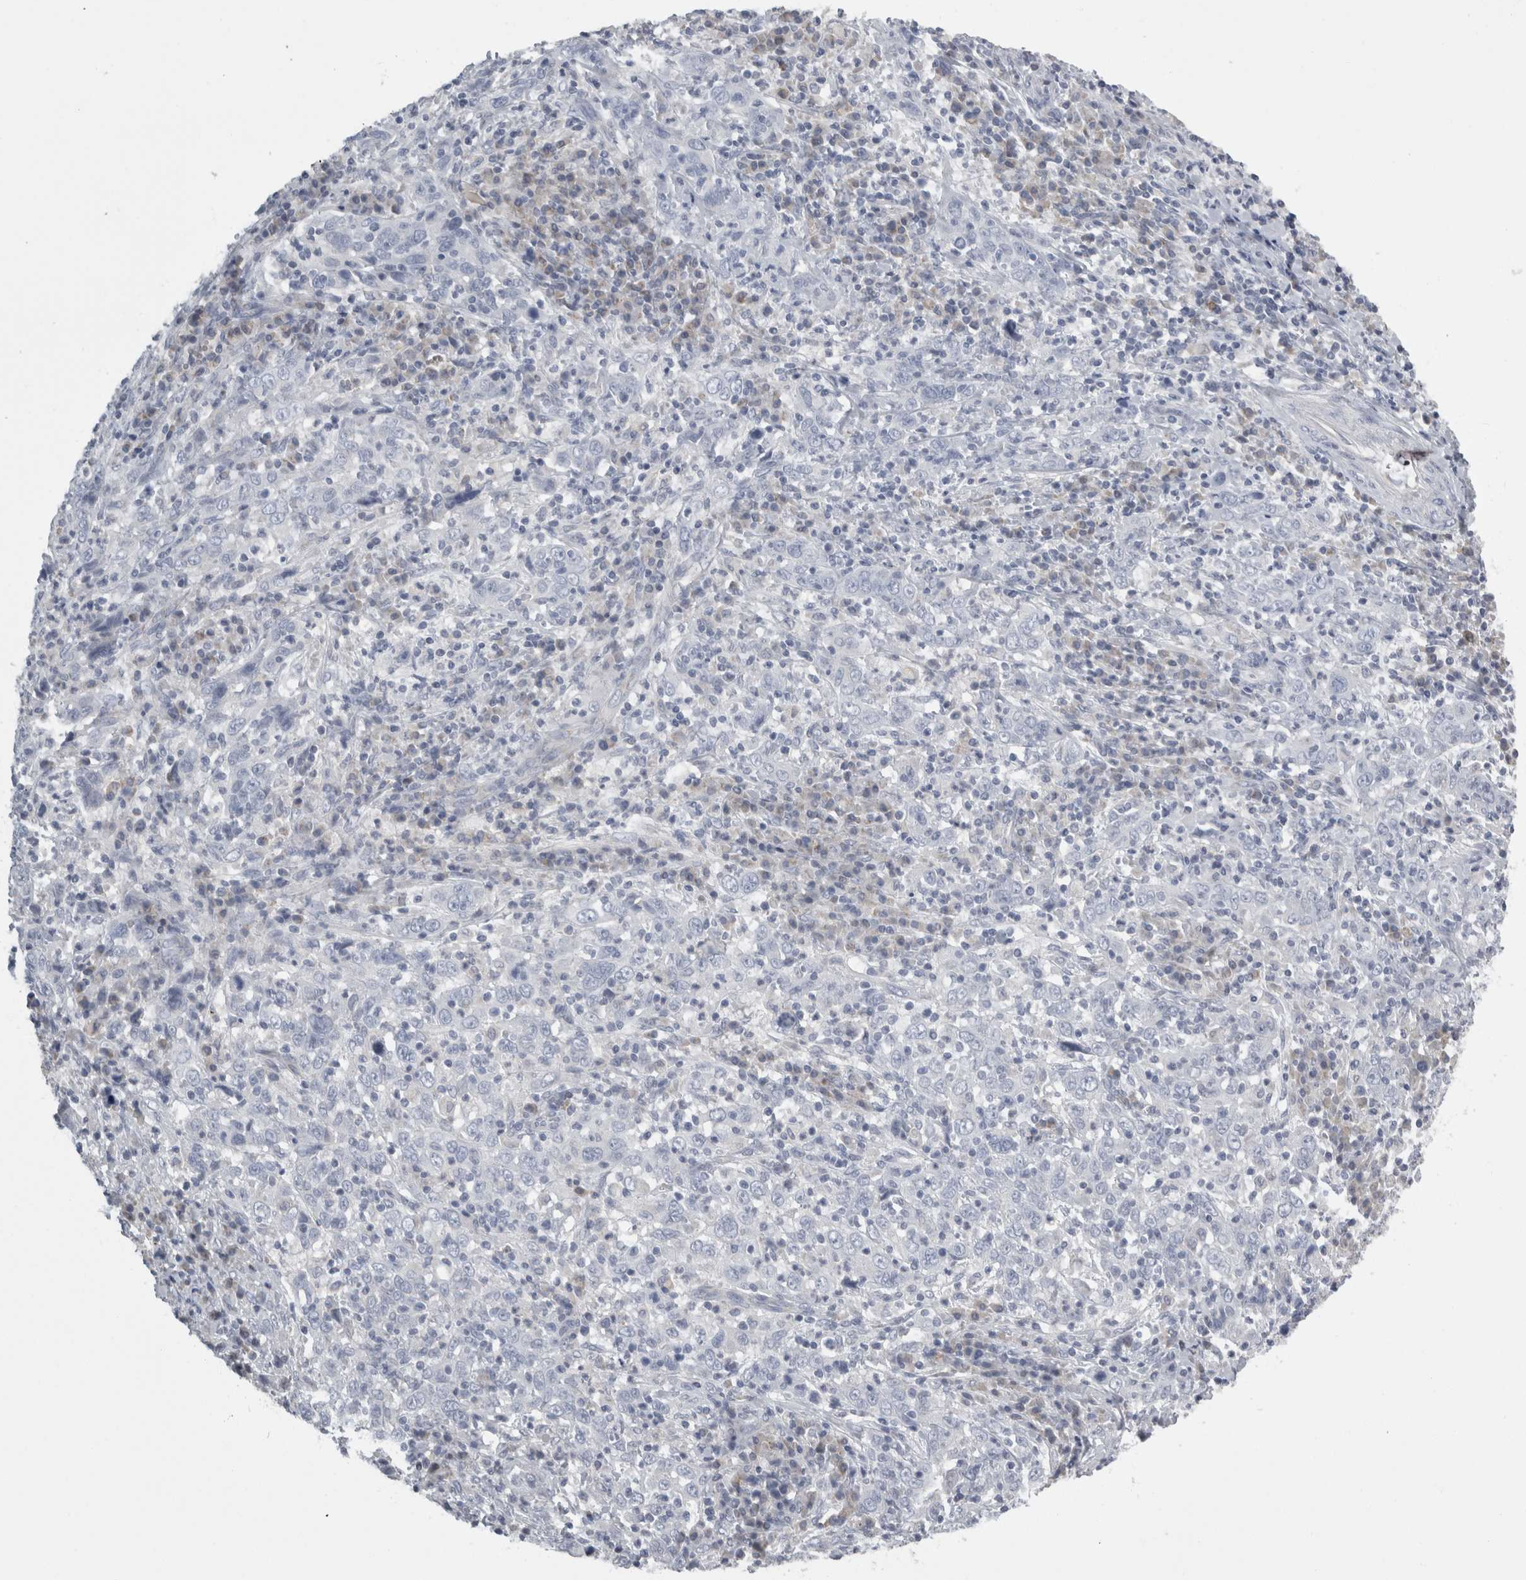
{"staining": {"intensity": "negative", "quantity": "none", "location": "none"}, "tissue": "cervical cancer", "cell_type": "Tumor cells", "image_type": "cancer", "snomed": [{"axis": "morphology", "description": "Squamous cell carcinoma, NOS"}, {"axis": "topography", "description": "Cervix"}], "caption": "Cervical cancer (squamous cell carcinoma) was stained to show a protein in brown. There is no significant positivity in tumor cells.", "gene": "TCAP", "patient": {"sex": "female", "age": 46}}